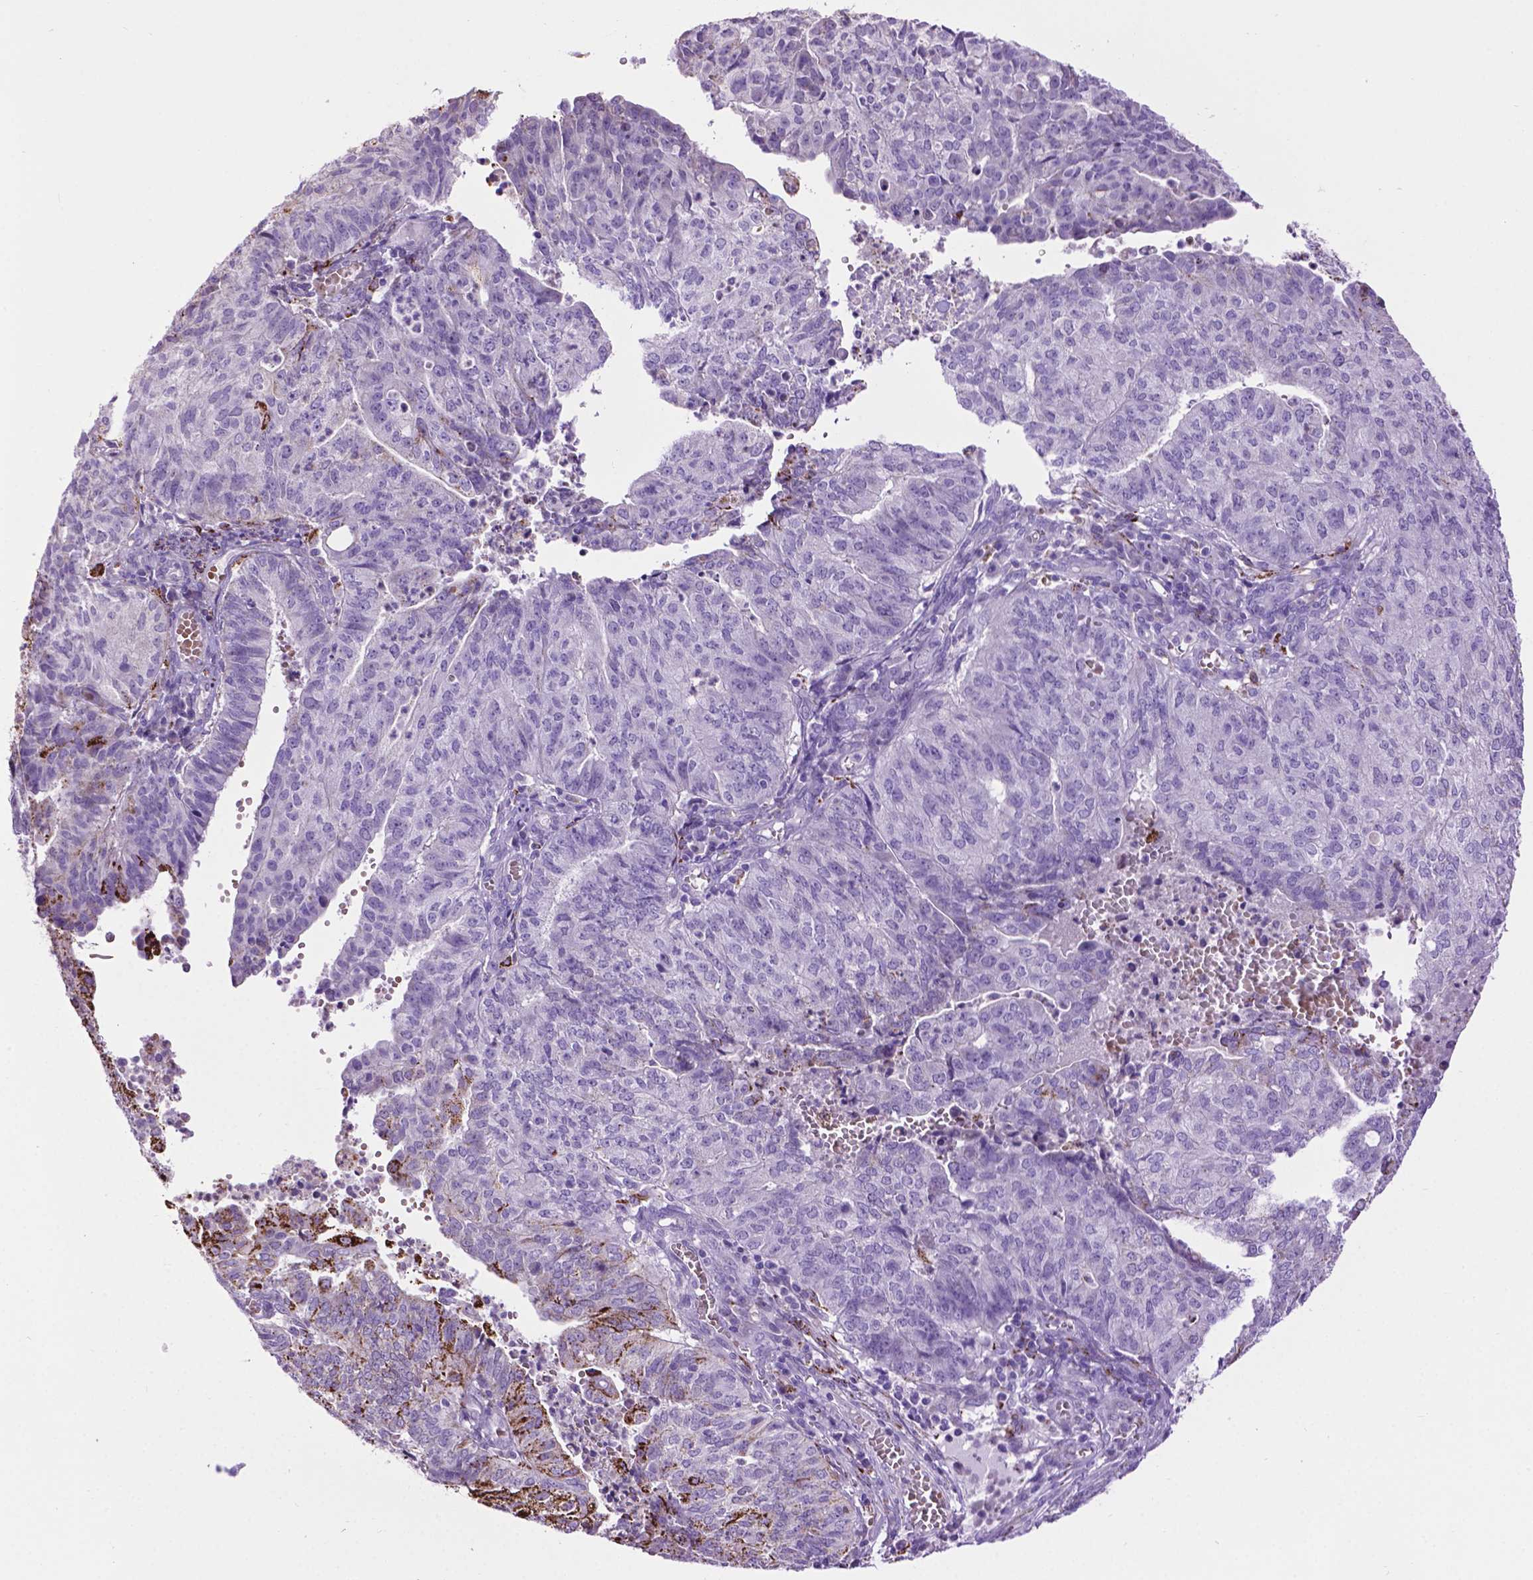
{"staining": {"intensity": "negative", "quantity": "none", "location": "none"}, "tissue": "endometrial cancer", "cell_type": "Tumor cells", "image_type": "cancer", "snomed": [{"axis": "morphology", "description": "Adenocarcinoma, NOS"}, {"axis": "topography", "description": "Endometrium"}], "caption": "Immunohistochemistry of human endometrial cancer (adenocarcinoma) shows no staining in tumor cells.", "gene": "TMEM132E", "patient": {"sex": "female", "age": 82}}